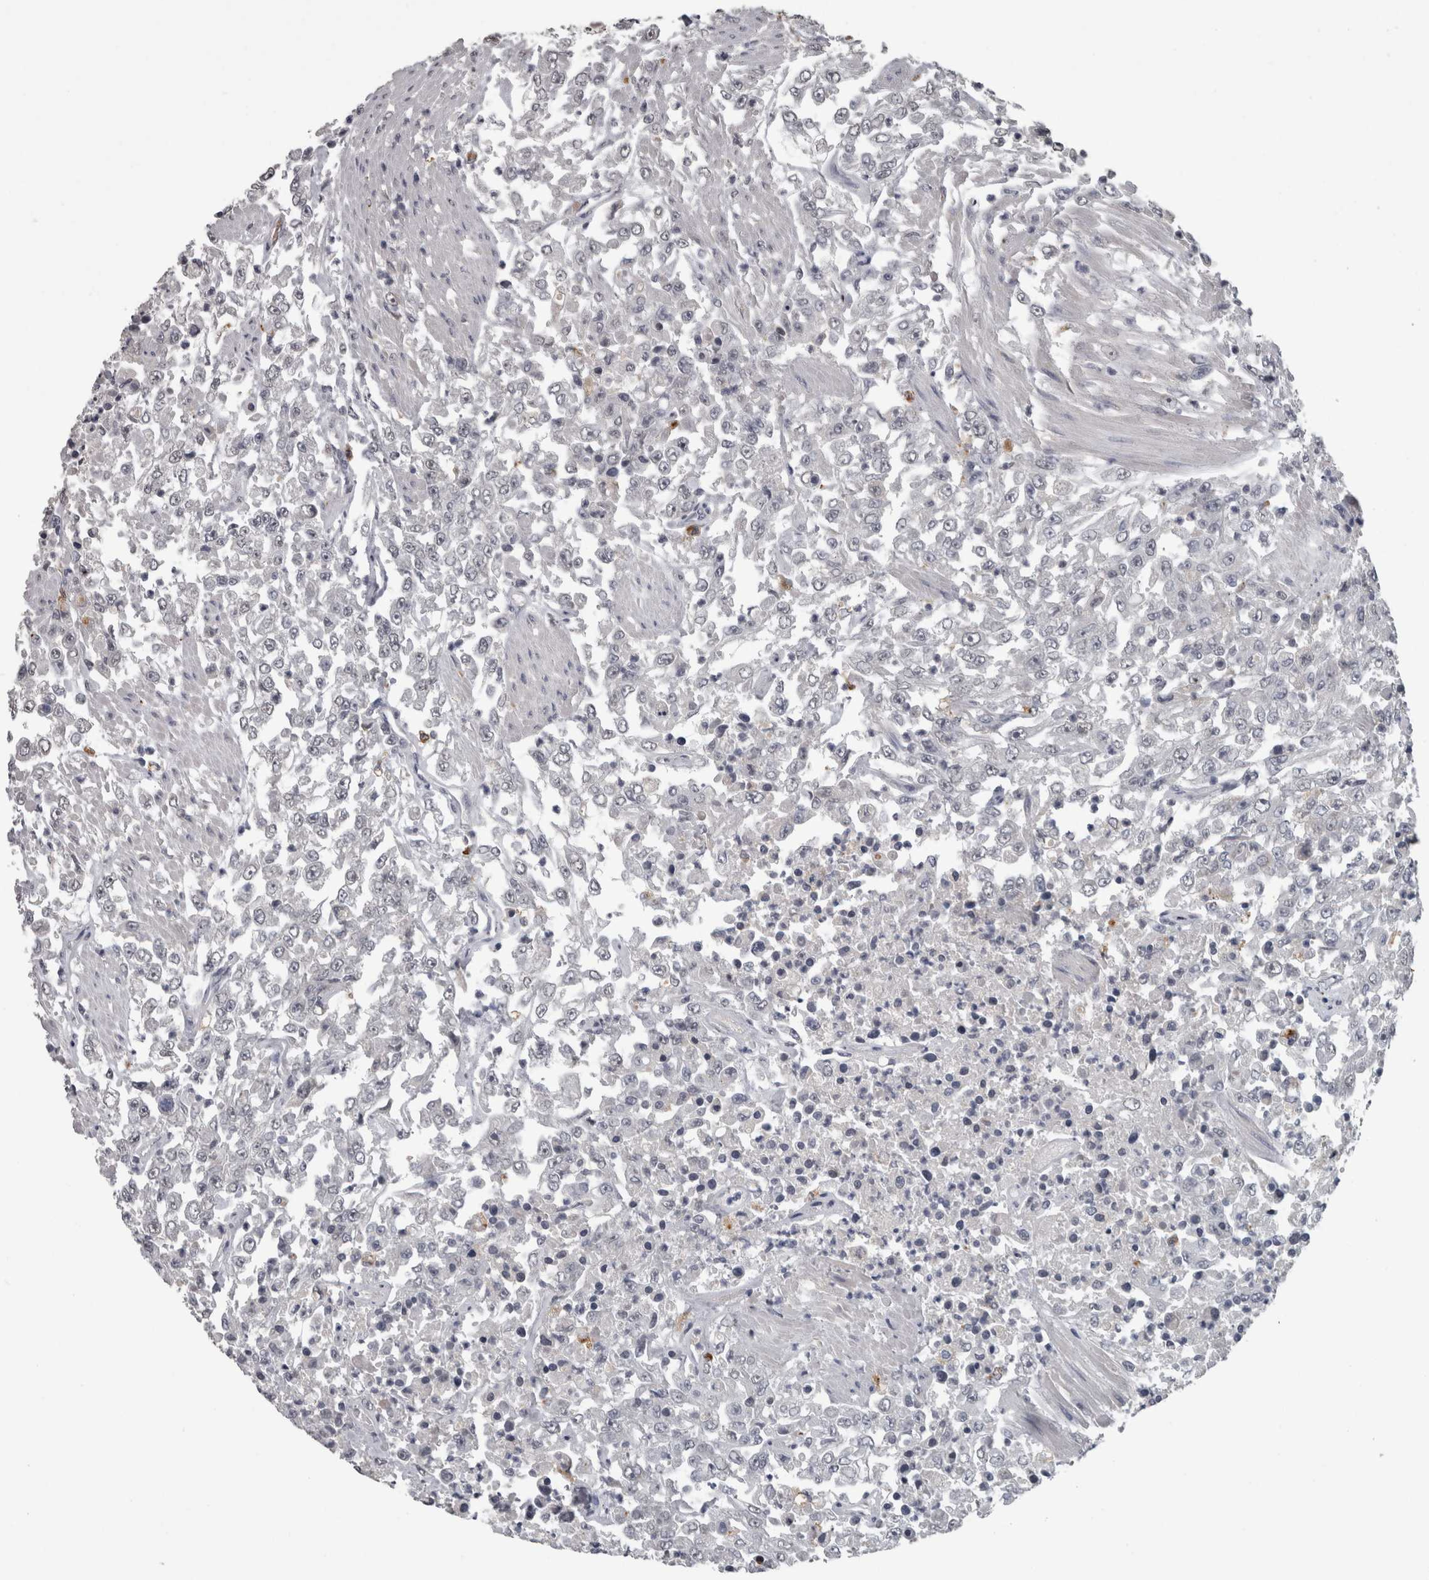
{"staining": {"intensity": "negative", "quantity": "none", "location": "none"}, "tissue": "urothelial cancer", "cell_type": "Tumor cells", "image_type": "cancer", "snomed": [{"axis": "morphology", "description": "Urothelial carcinoma, High grade"}, {"axis": "topography", "description": "Urinary bladder"}], "caption": "An image of urothelial cancer stained for a protein reveals no brown staining in tumor cells.", "gene": "NAAA", "patient": {"sex": "male", "age": 46}}